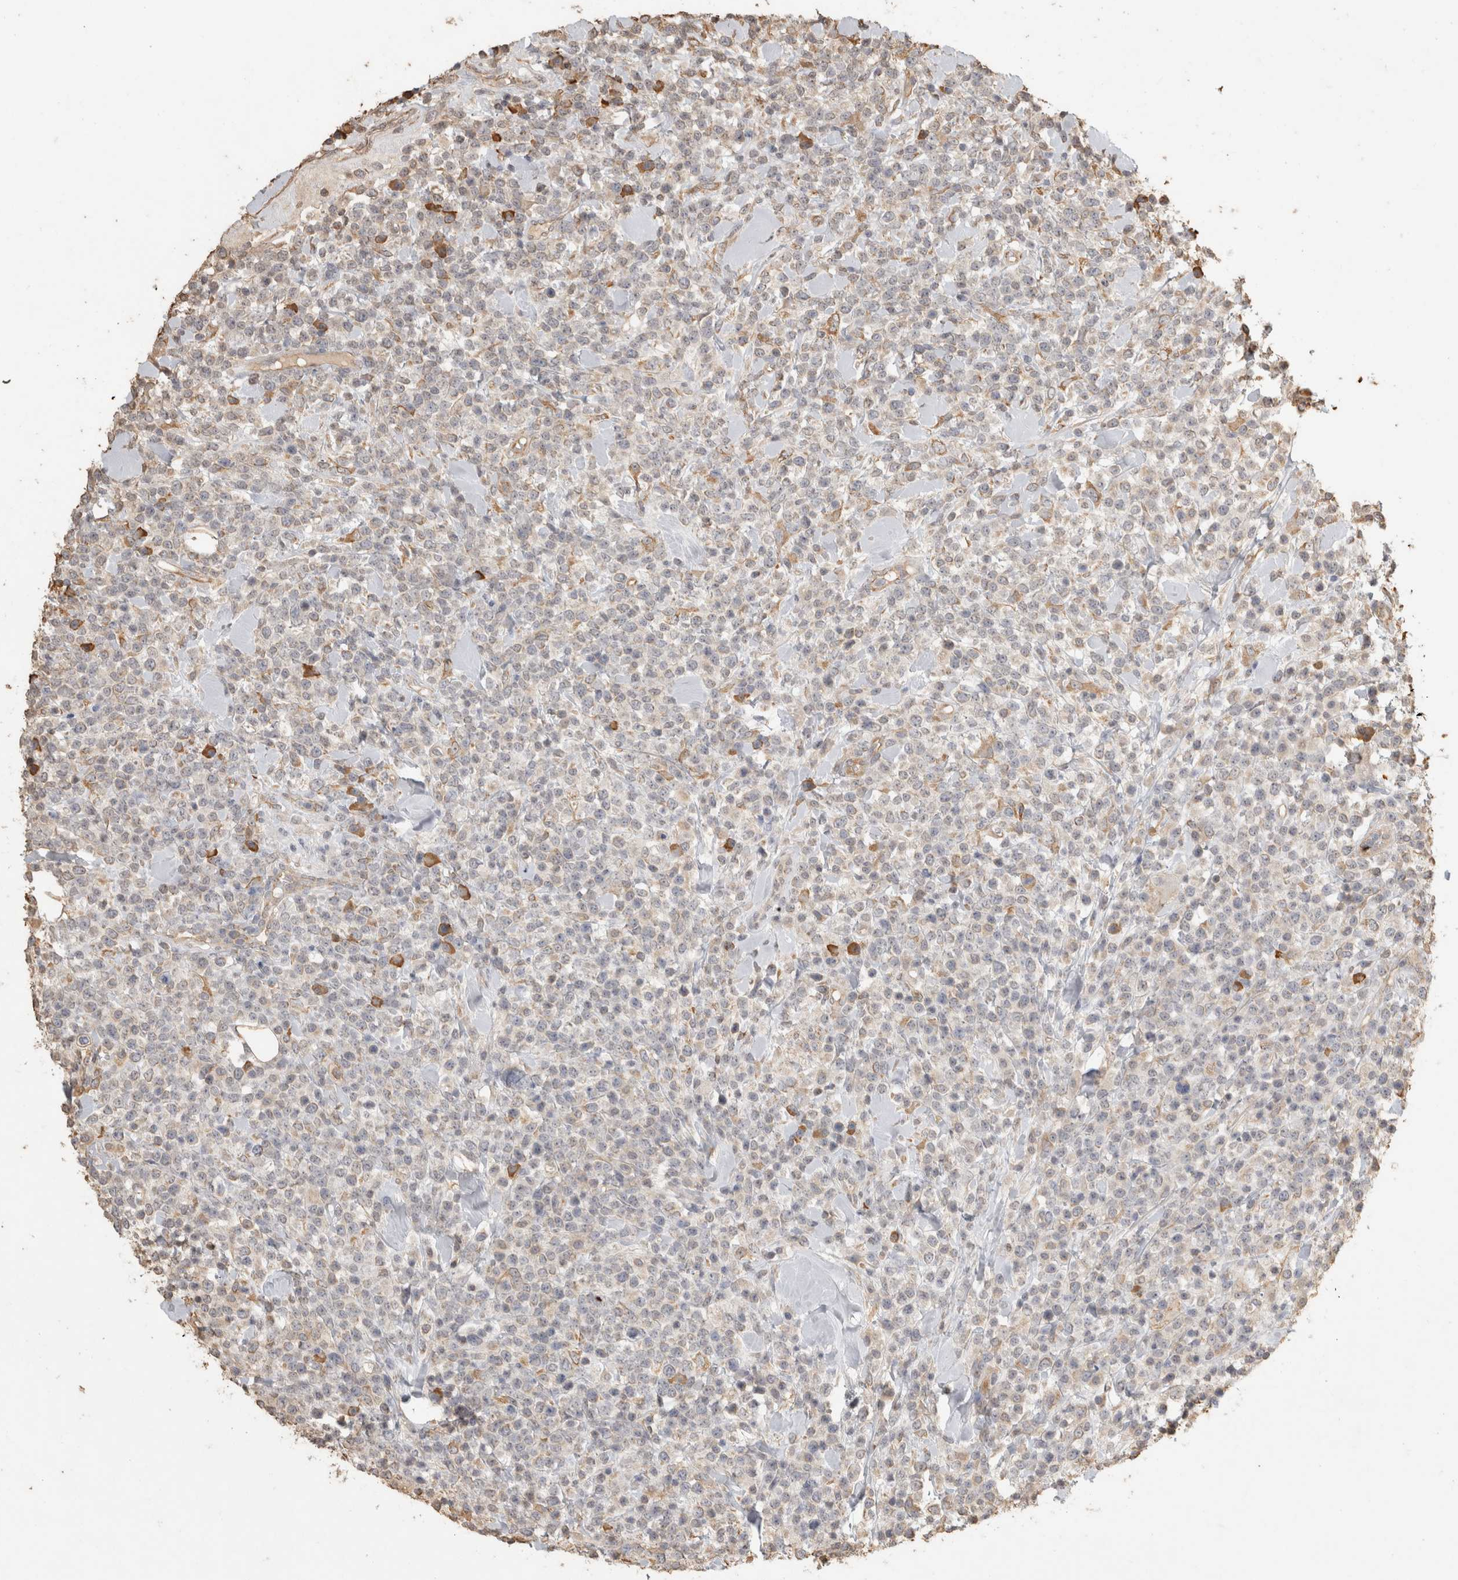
{"staining": {"intensity": "negative", "quantity": "none", "location": "none"}, "tissue": "lymphoma", "cell_type": "Tumor cells", "image_type": "cancer", "snomed": [{"axis": "morphology", "description": "Malignant lymphoma, non-Hodgkin's type, High grade"}, {"axis": "topography", "description": "Colon"}], "caption": "An immunohistochemistry (IHC) micrograph of lymphoma is shown. There is no staining in tumor cells of lymphoma. Nuclei are stained in blue.", "gene": "REPS2", "patient": {"sex": "female", "age": 53}}